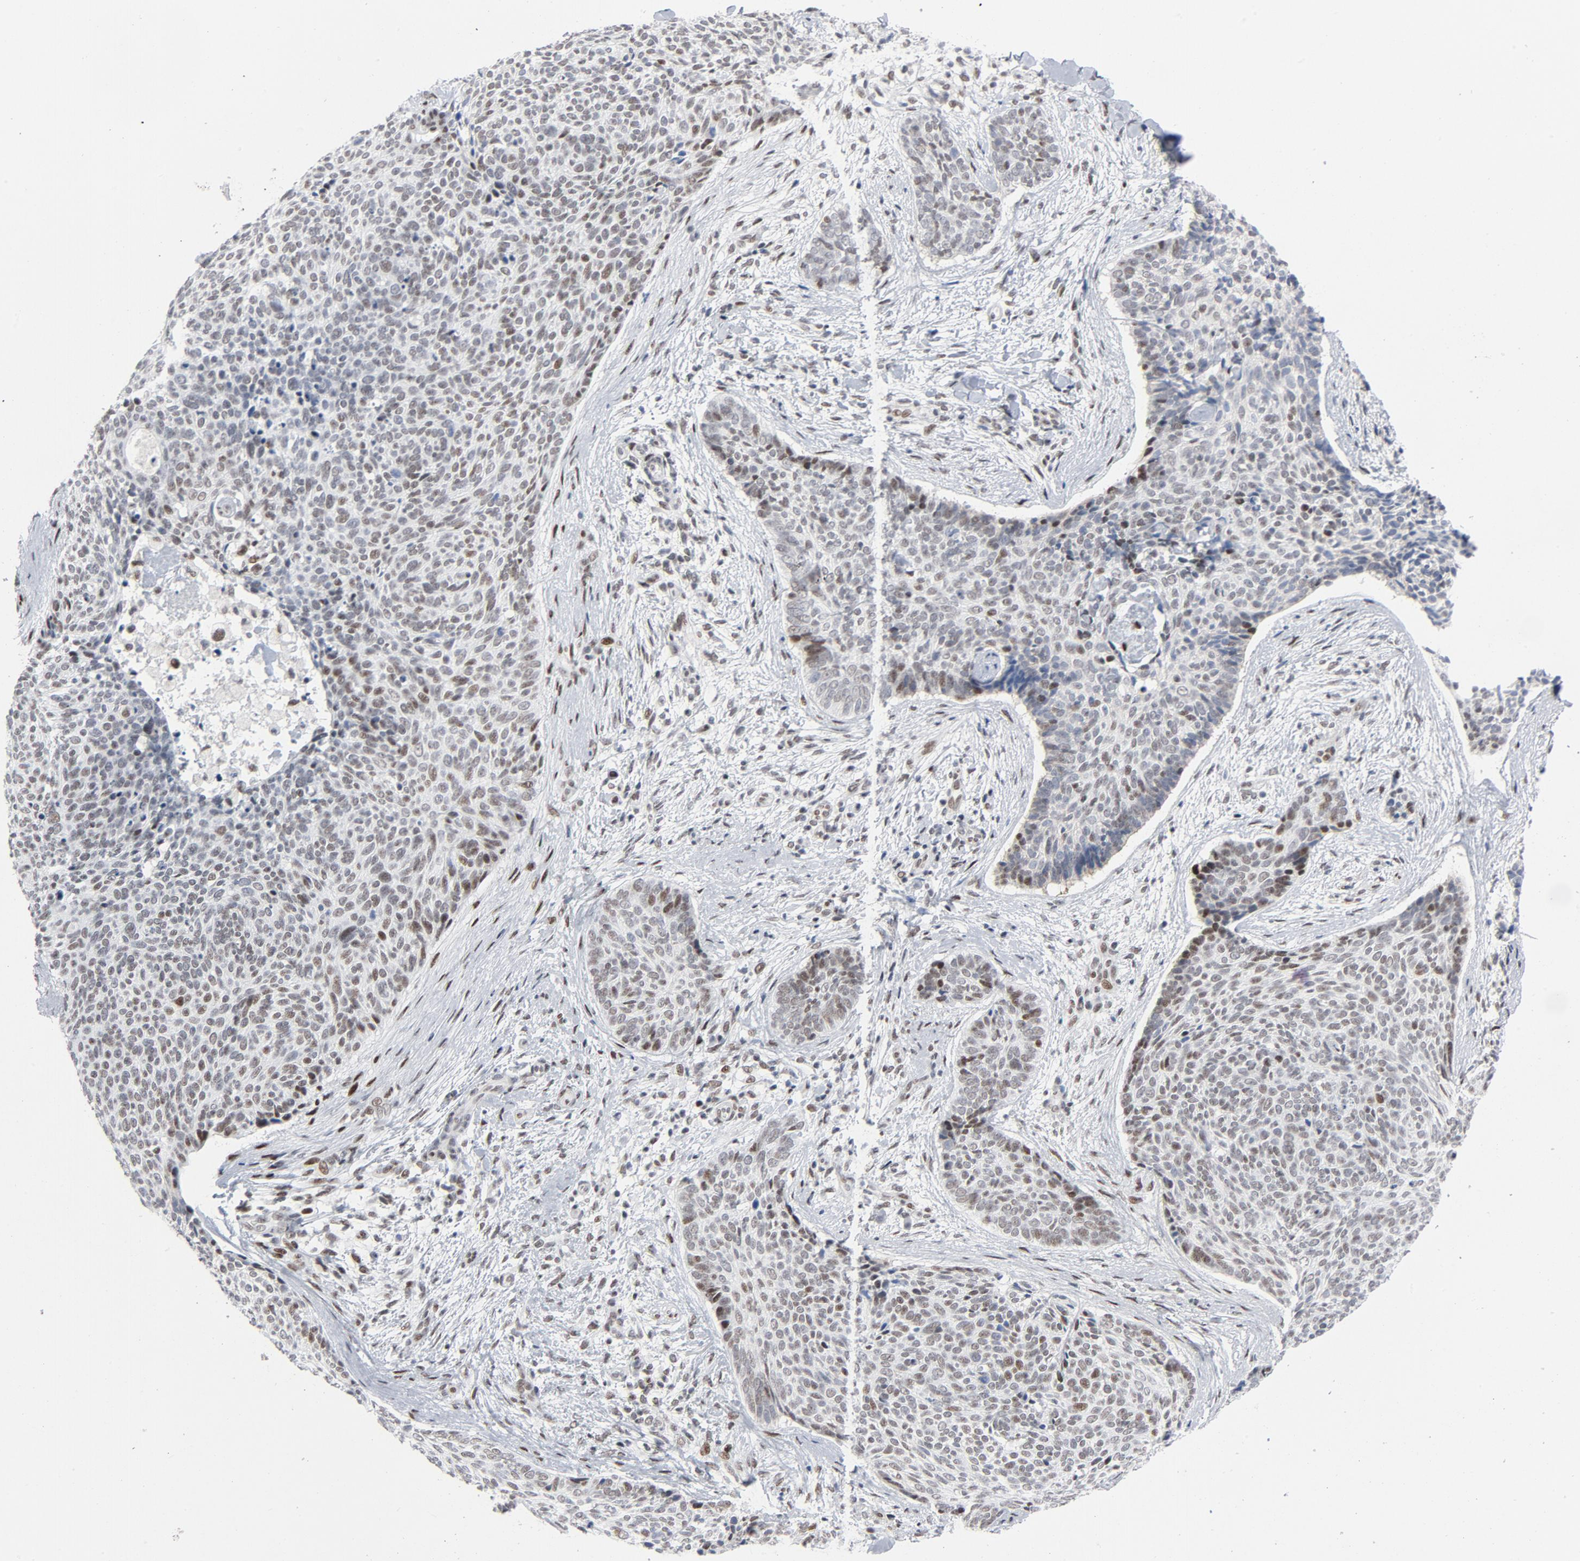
{"staining": {"intensity": "moderate", "quantity": "25%-75%", "location": "nuclear"}, "tissue": "skin cancer", "cell_type": "Tumor cells", "image_type": "cancer", "snomed": [{"axis": "morphology", "description": "Normal tissue, NOS"}, {"axis": "morphology", "description": "Basal cell carcinoma"}, {"axis": "topography", "description": "Skin"}], "caption": "DAB (3,3'-diaminobenzidine) immunohistochemical staining of human basal cell carcinoma (skin) demonstrates moderate nuclear protein positivity in approximately 25%-75% of tumor cells.", "gene": "HSF1", "patient": {"sex": "female", "age": 57}}